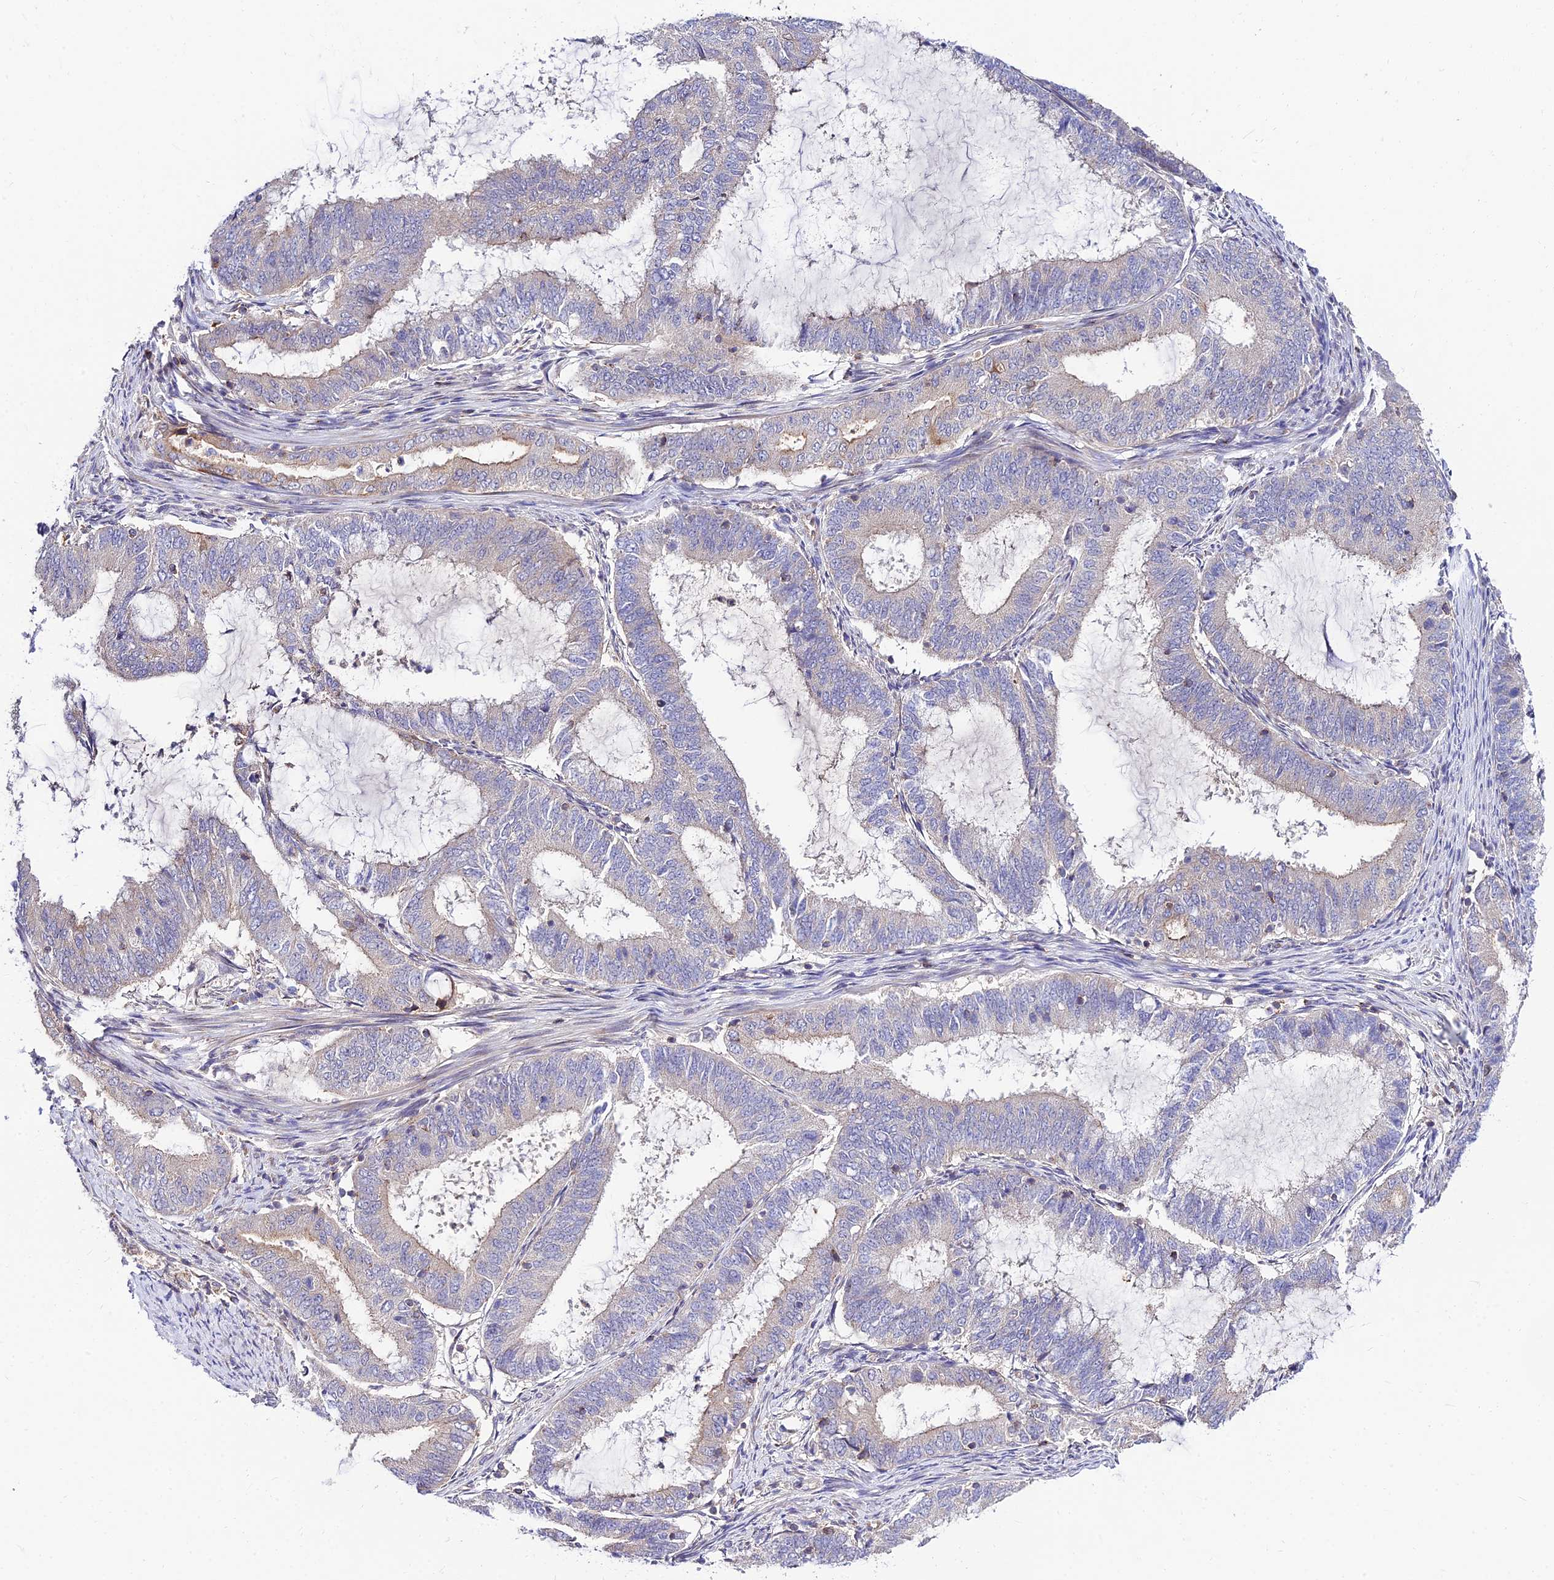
{"staining": {"intensity": "weak", "quantity": "<25%", "location": "cytoplasmic/membranous"}, "tissue": "endometrial cancer", "cell_type": "Tumor cells", "image_type": "cancer", "snomed": [{"axis": "morphology", "description": "Adenocarcinoma, NOS"}, {"axis": "topography", "description": "Endometrium"}], "caption": "IHC image of neoplastic tissue: human endometrial adenocarcinoma stained with DAB (3,3'-diaminobenzidine) demonstrates no significant protein positivity in tumor cells.", "gene": "C6orf132", "patient": {"sex": "female", "age": 51}}